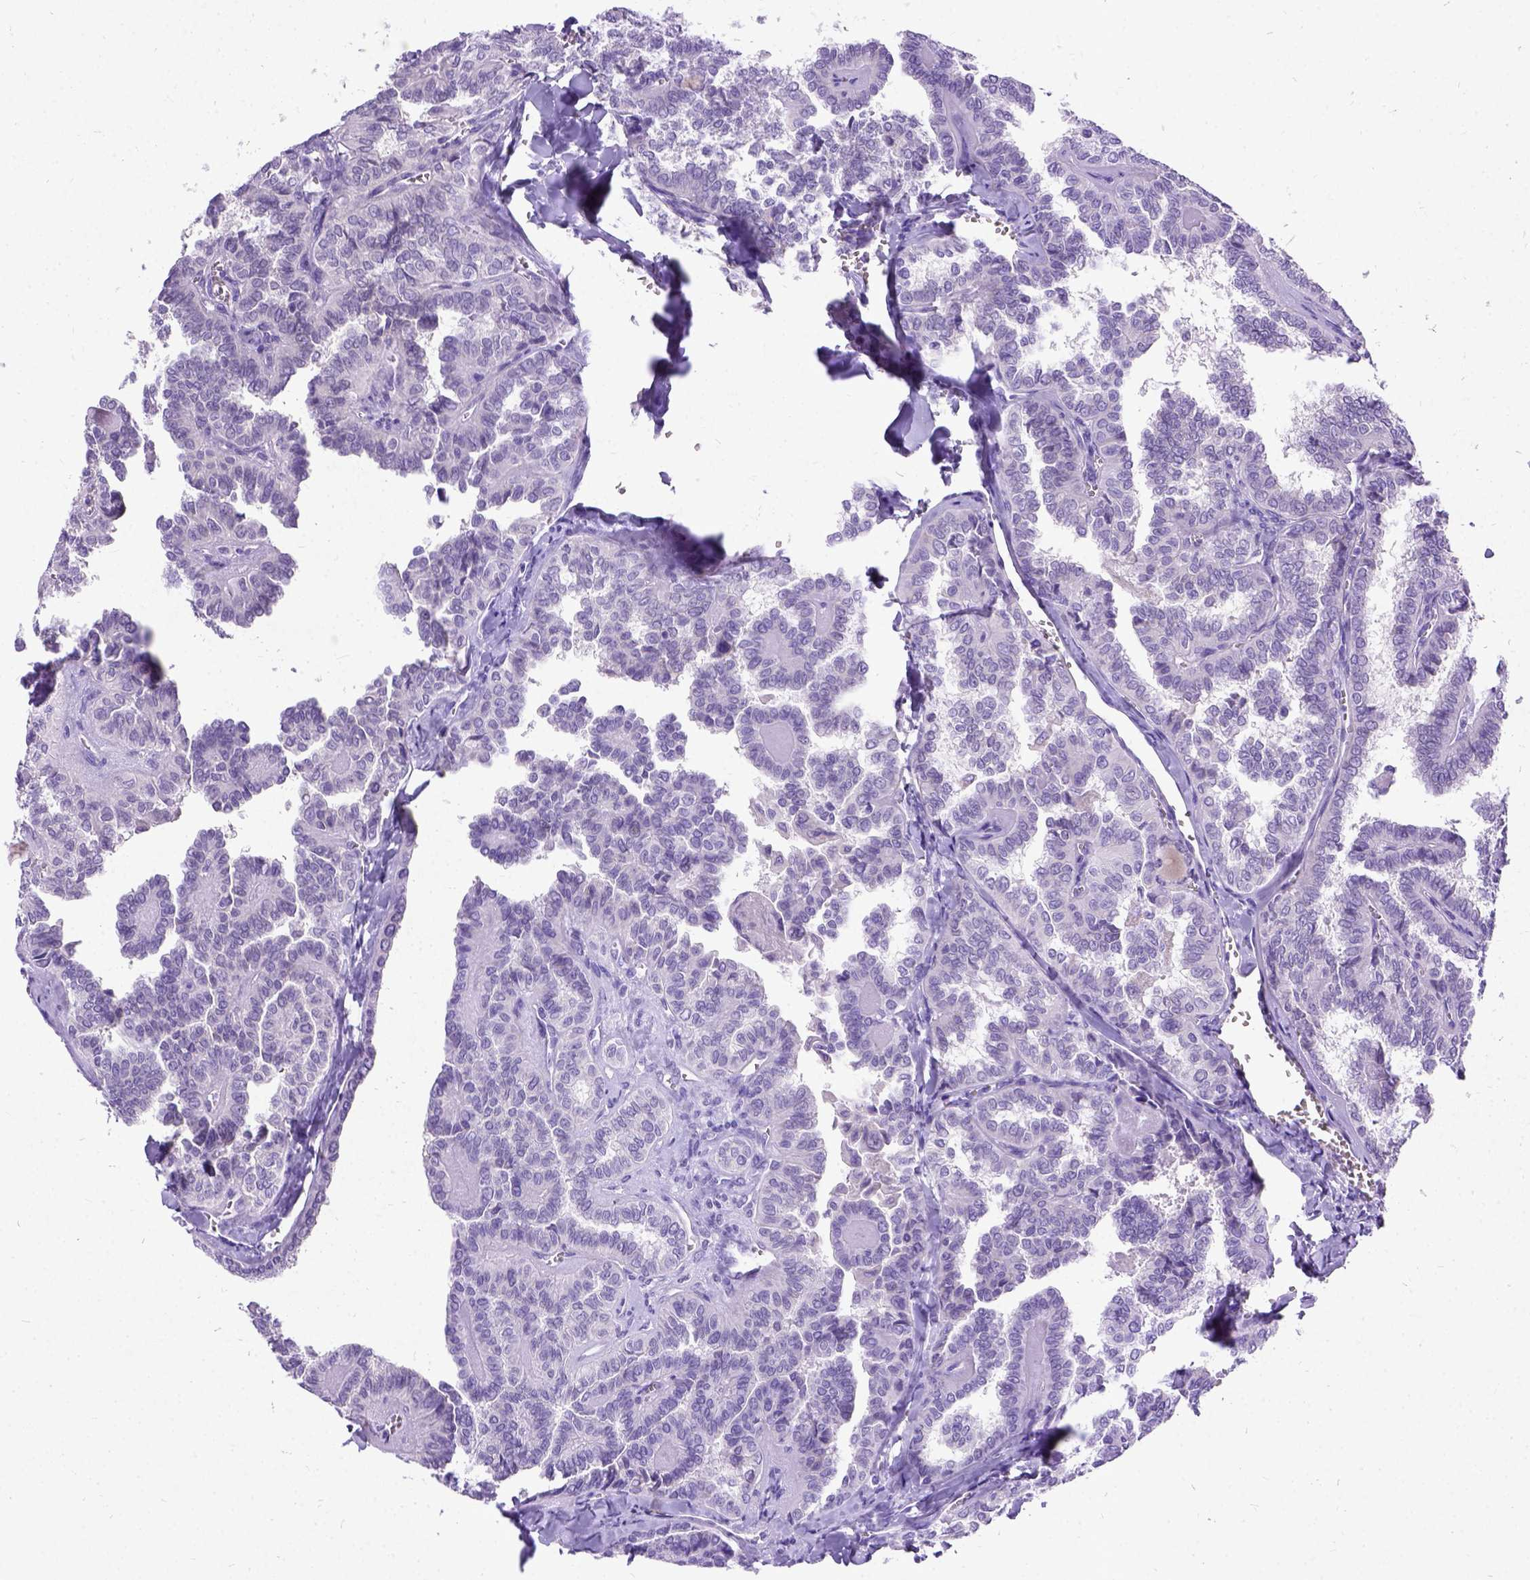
{"staining": {"intensity": "negative", "quantity": "none", "location": "none"}, "tissue": "thyroid cancer", "cell_type": "Tumor cells", "image_type": "cancer", "snomed": [{"axis": "morphology", "description": "Papillary adenocarcinoma, NOS"}, {"axis": "topography", "description": "Thyroid gland"}], "caption": "Immunohistochemistry of thyroid cancer displays no expression in tumor cells. The staining is performed using DAB brown chromogen with nuclei counter-stained in using hematoxylin.", "gene": "NEUROD4", "patient": {"sex": "female", "age": 41}}